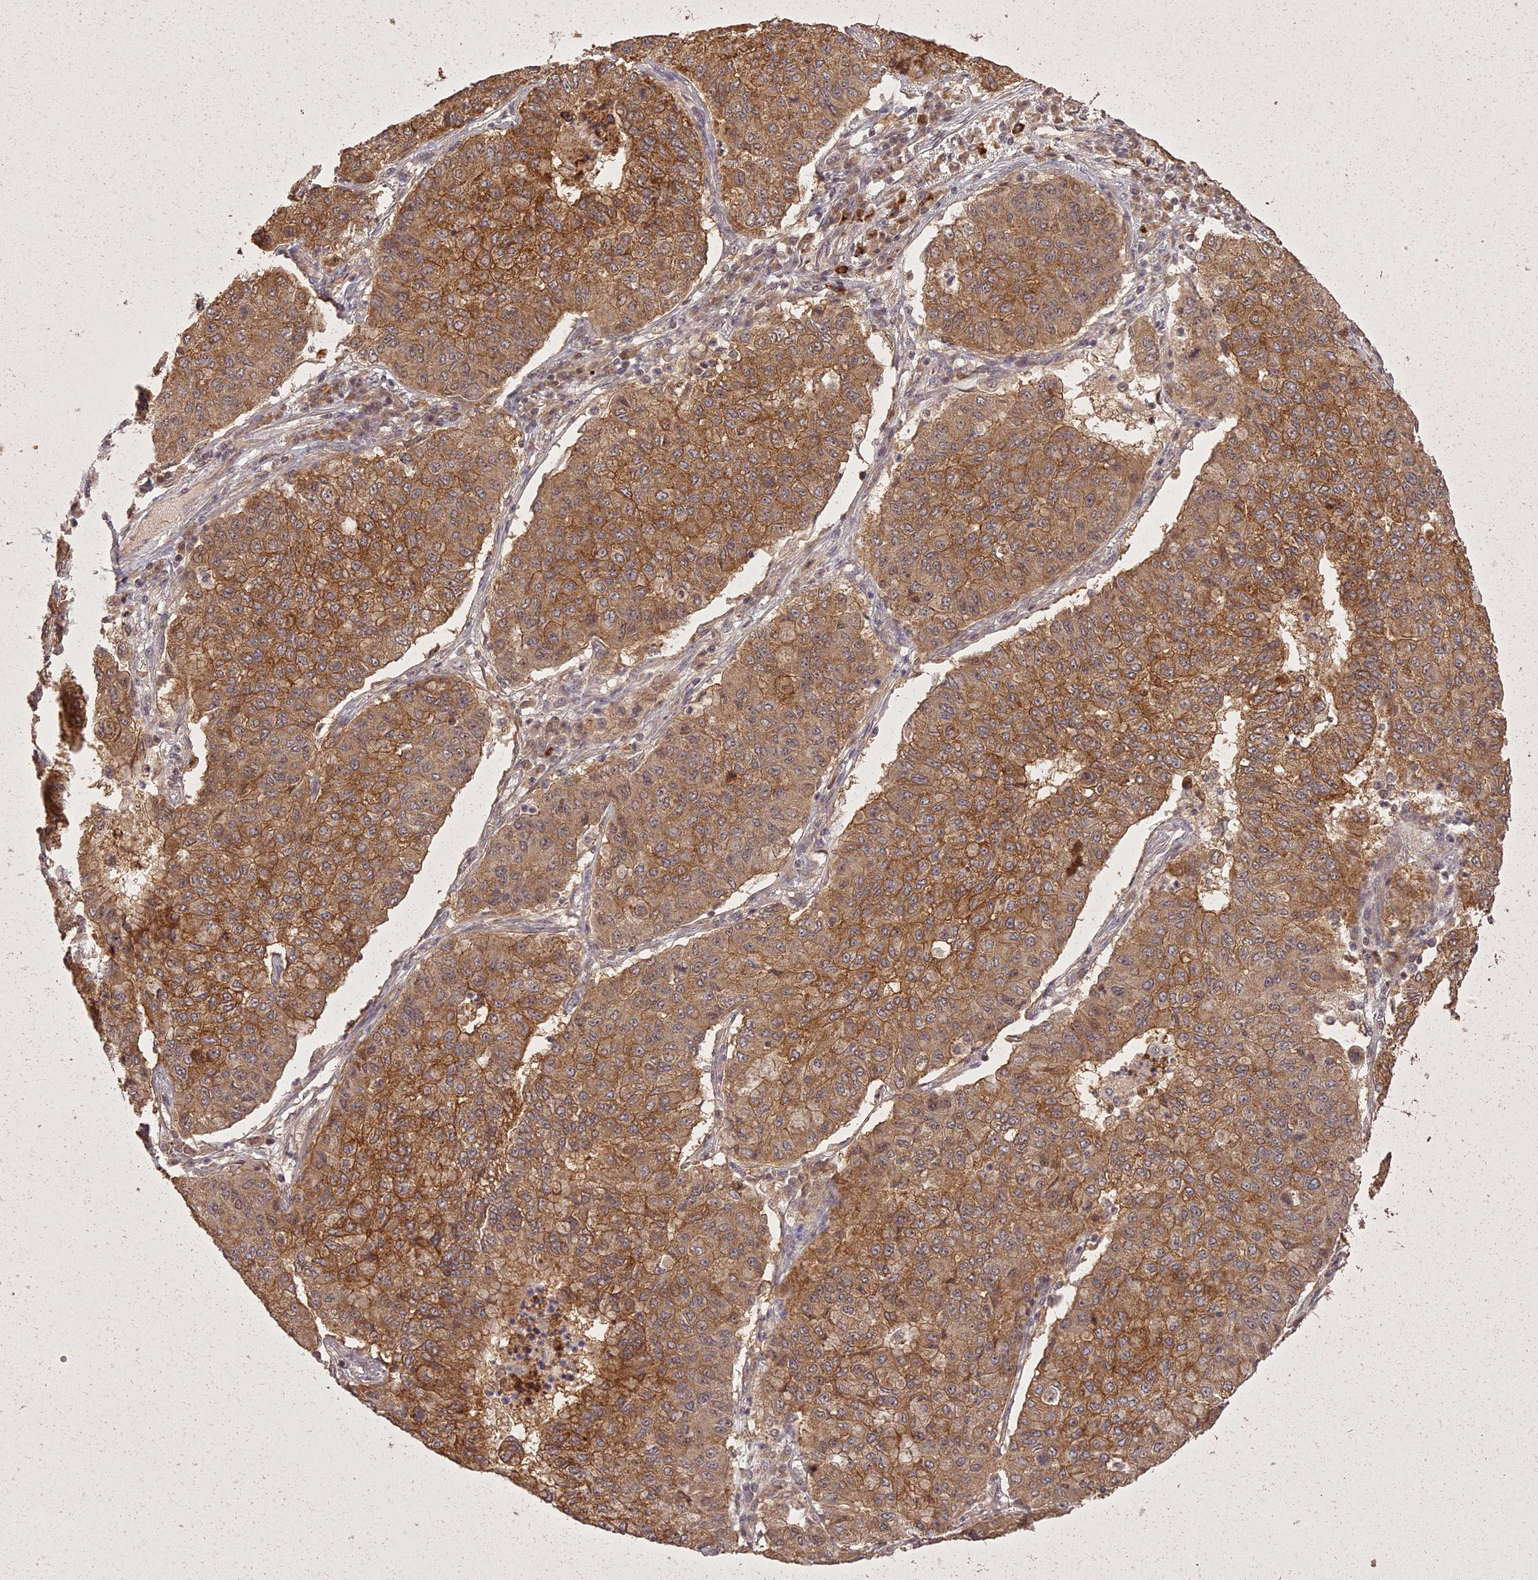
{"staining": {"intensity": "moderate", "quantity": ">75%", "location": "cytoplasmic/membranous"}, "tissue": "lung cancer", "cell_type": "Tumor cells", "image_type": "cancer", "snomed": [{"axis": "morphology", "description": "Squamous cell carcinoma, NOS"}, {"axis": "topography", "description": "Lung"}], "caption": "There is medium levels of moderate cytoplasmic/membranous positivity in tumor cells of lung cancer, as demonstrated by immunohistochemical staining (brown color).", "gene": "ING5", "patient": {"sex": "male", "age": 74}}